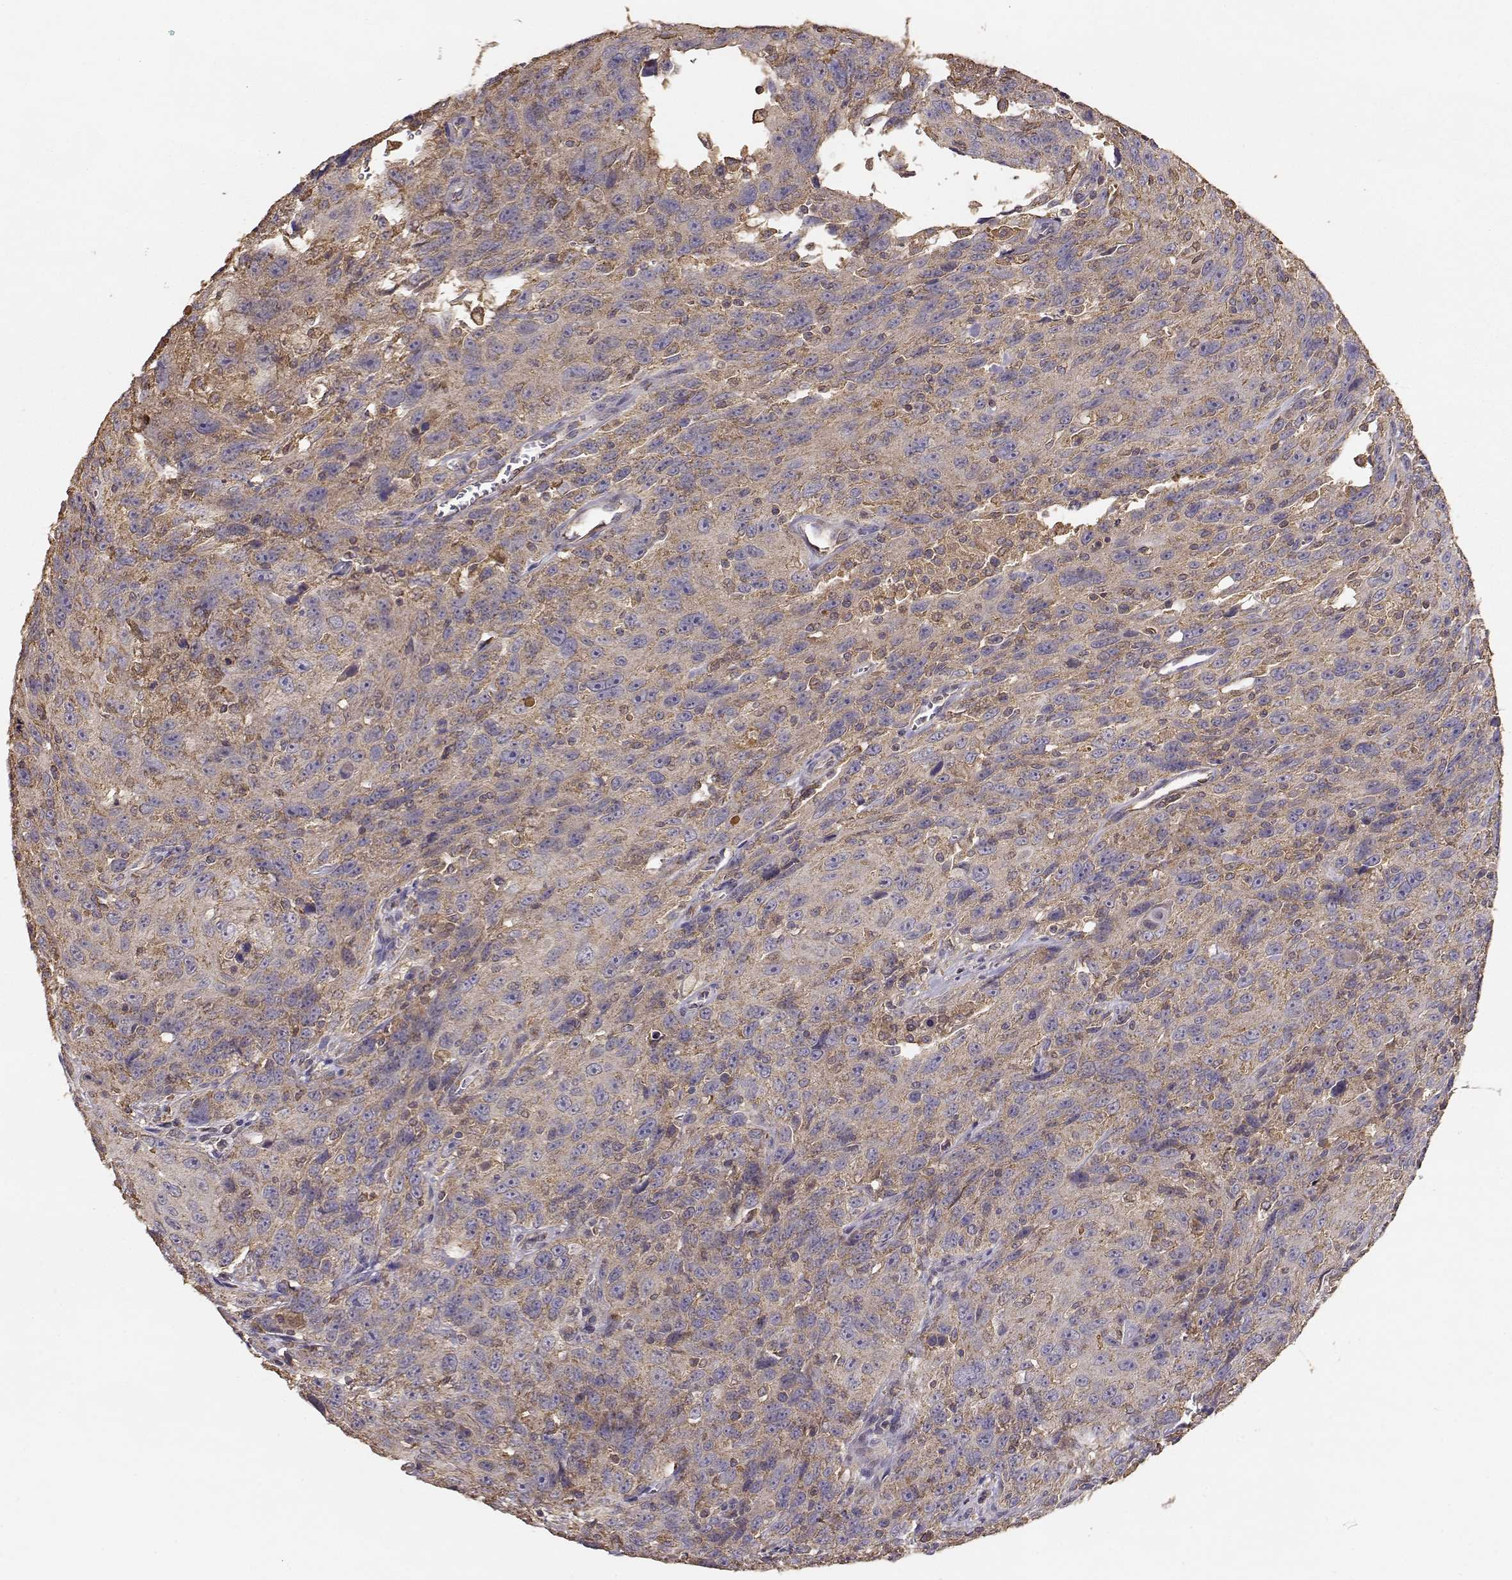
{"staining": {"intensity": "weak", "quantity": ">75%", "location": "cytoplasmic/membranous"}, "tissue": "urothelial cancer", "cell_type": "Tumor cells", "image_type": "cancer", "snomed": [{"axis": "morphology", "description": "Urothelial carcinoma, NOS"}, {"axis": "morphology", "description": "Urothelial carcinoma, High grade"}, {"axis": "topography", "description": "Urinary bladder"}], "caption": "A micrograph showing weak cytoplasmic/membranous expression in about >75% of tumor cells in transitional cell carcinoma, as visualized by brown immunohistochemical staining.", "gene": "TARS3", "patient": {"sex": "female", "age": 73}}